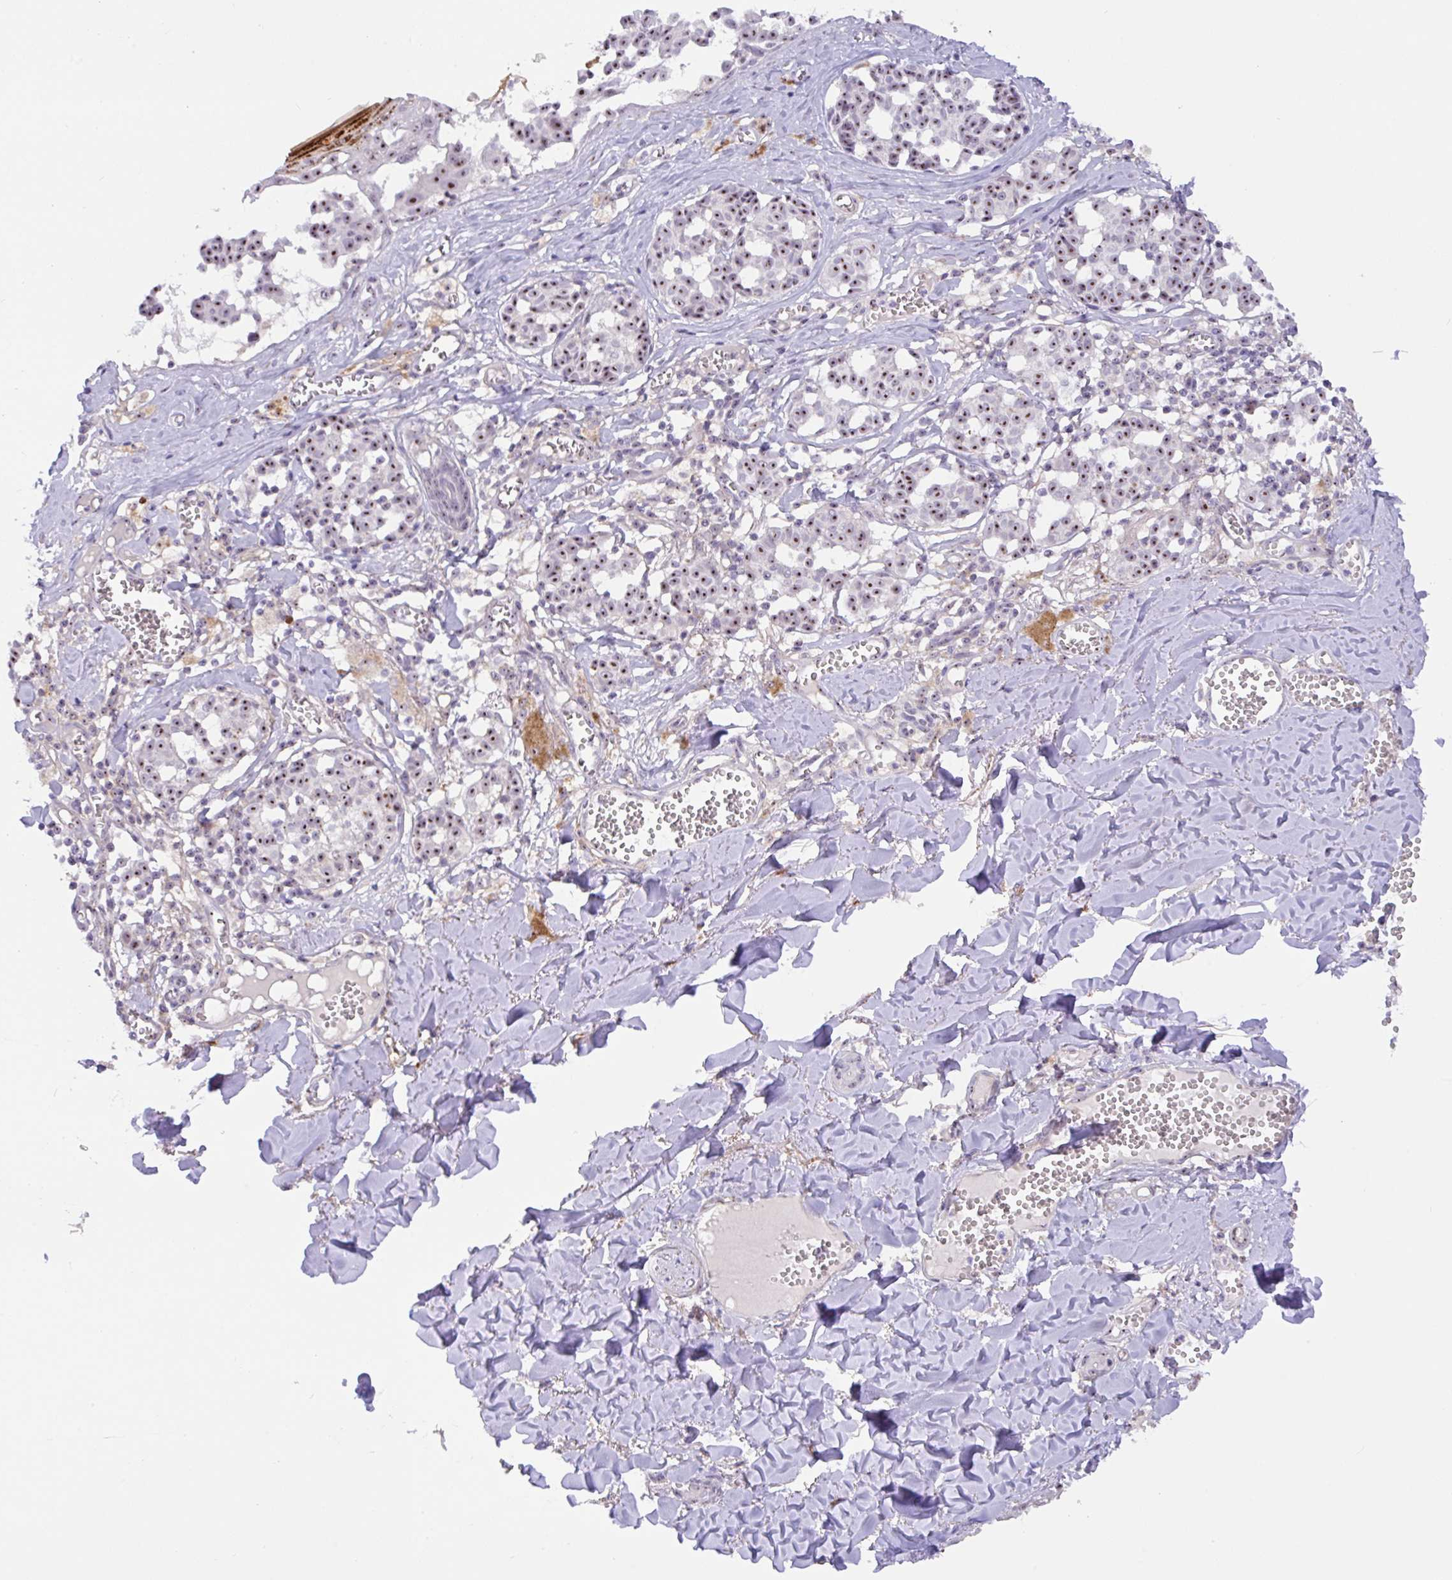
{"staining": {"intensity": "strong", "quantity": "25%-75%", "location": "nuclear"}, "tissue": "melanoma", "cell_type": "Tumor cells", "image_type": "cancer", "snomed": [{"axis": "morphology", "description": "Malignant melanoma, NOS"}, {"axis": "topography", "description": "Skin"}], "caption": "A photomicrograph of malignant melanoma stained for a protein displays strong nuclear brown staining in tumor cells.", "gene": "MXRA8", "patient": {"sex": "female", "age": 43}}